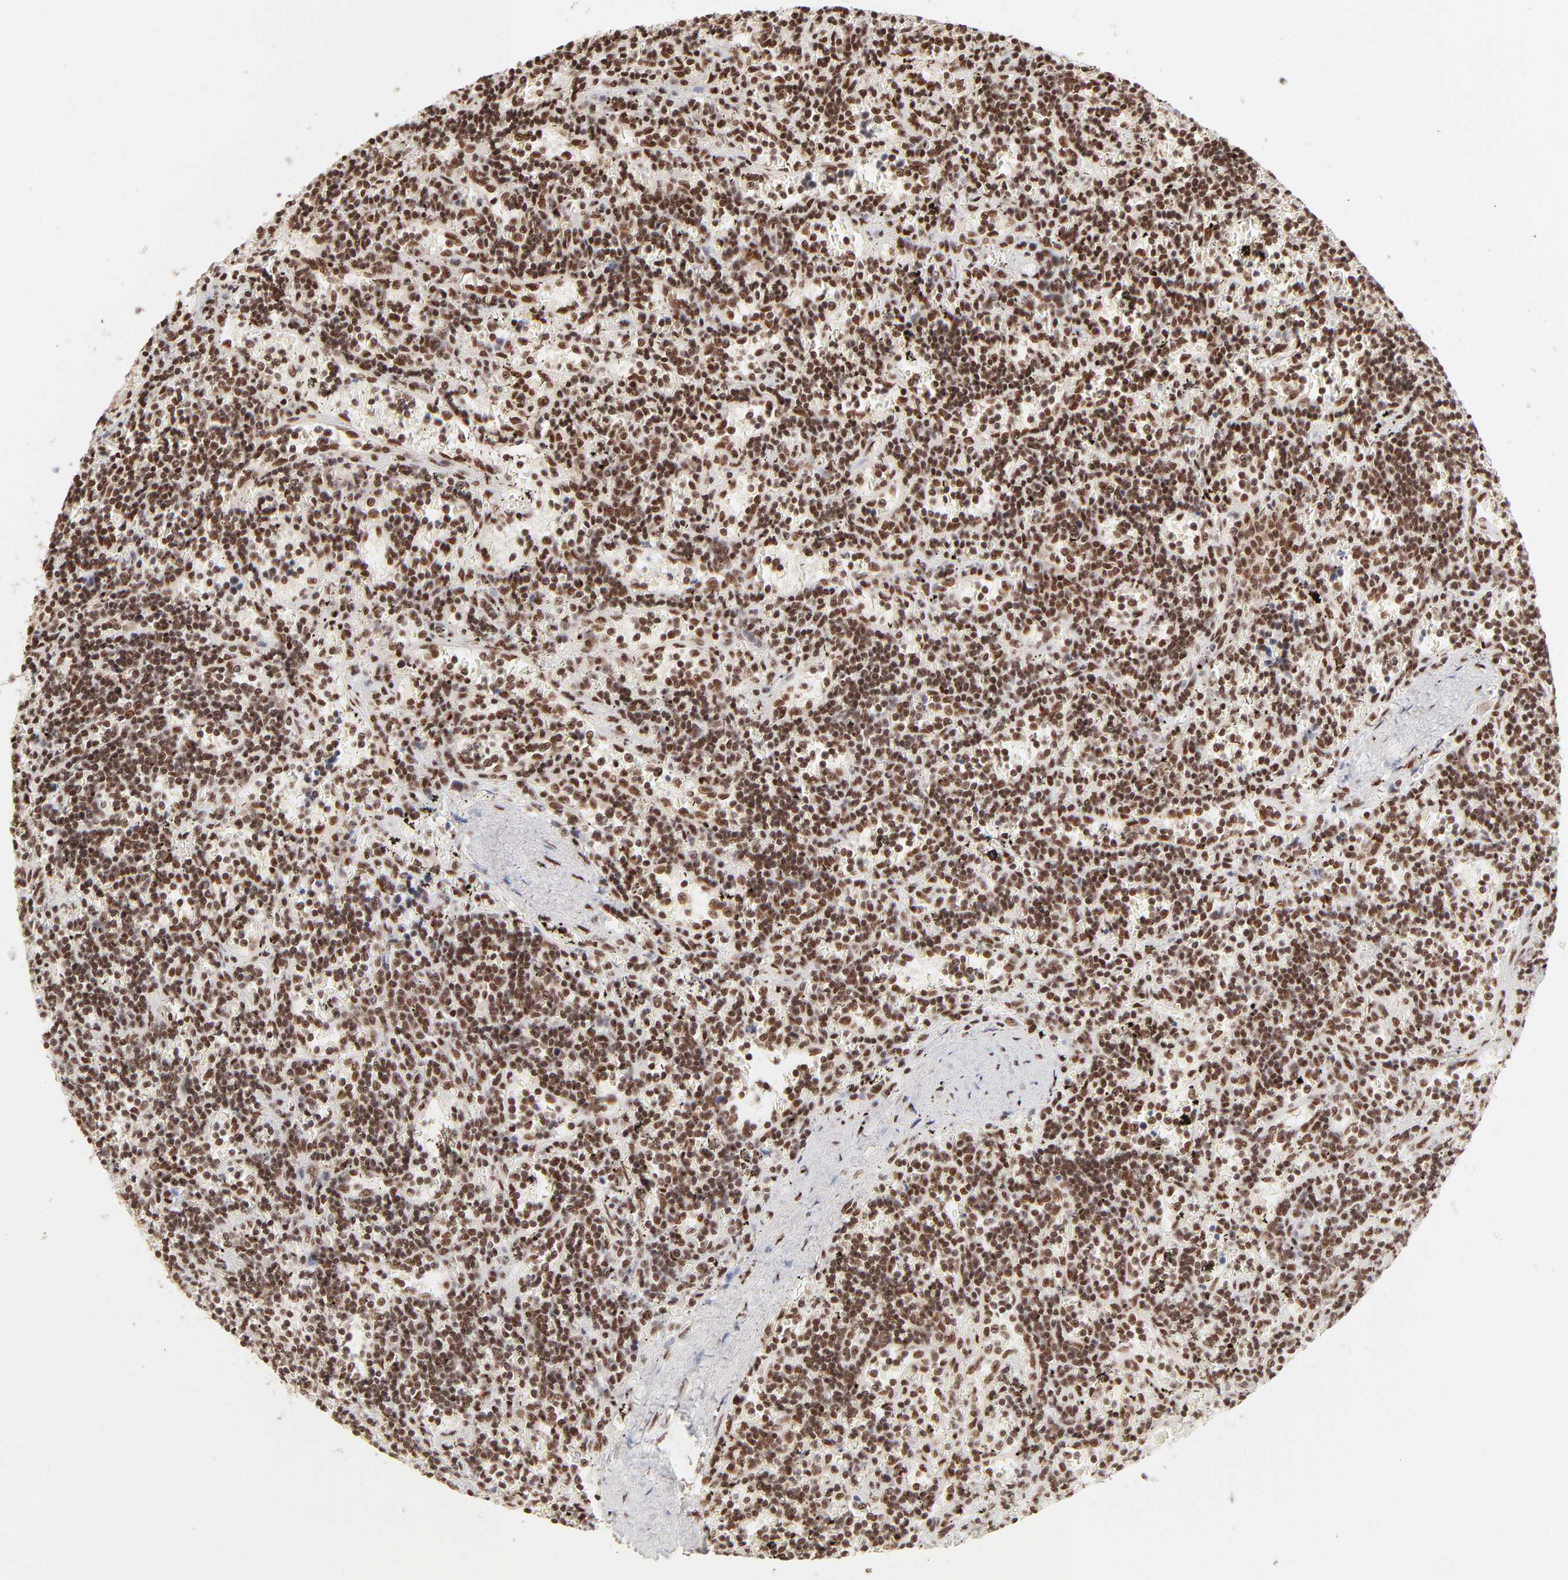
{"staining": {"intensity": "strong", "quantity": ">75%", "location": "nuclear"}, "tissue": "lymphoma", "cell_type": "Tumor cells", "image_type": "cancer", "snomed": [{"axis": "morphology", "description": "Malignant lymphoma, non-Hodgkin's type, Low grade"}, {"axis": "topography", "description": "Spleen"}], "caption": "Lymphoma was stained to show a protein in brown. There is high levels of strong nuclear staining in approximately >75% of tumor cells.", "gene": "TARDBP", "patient": {"sex": "male", "age": 60}}